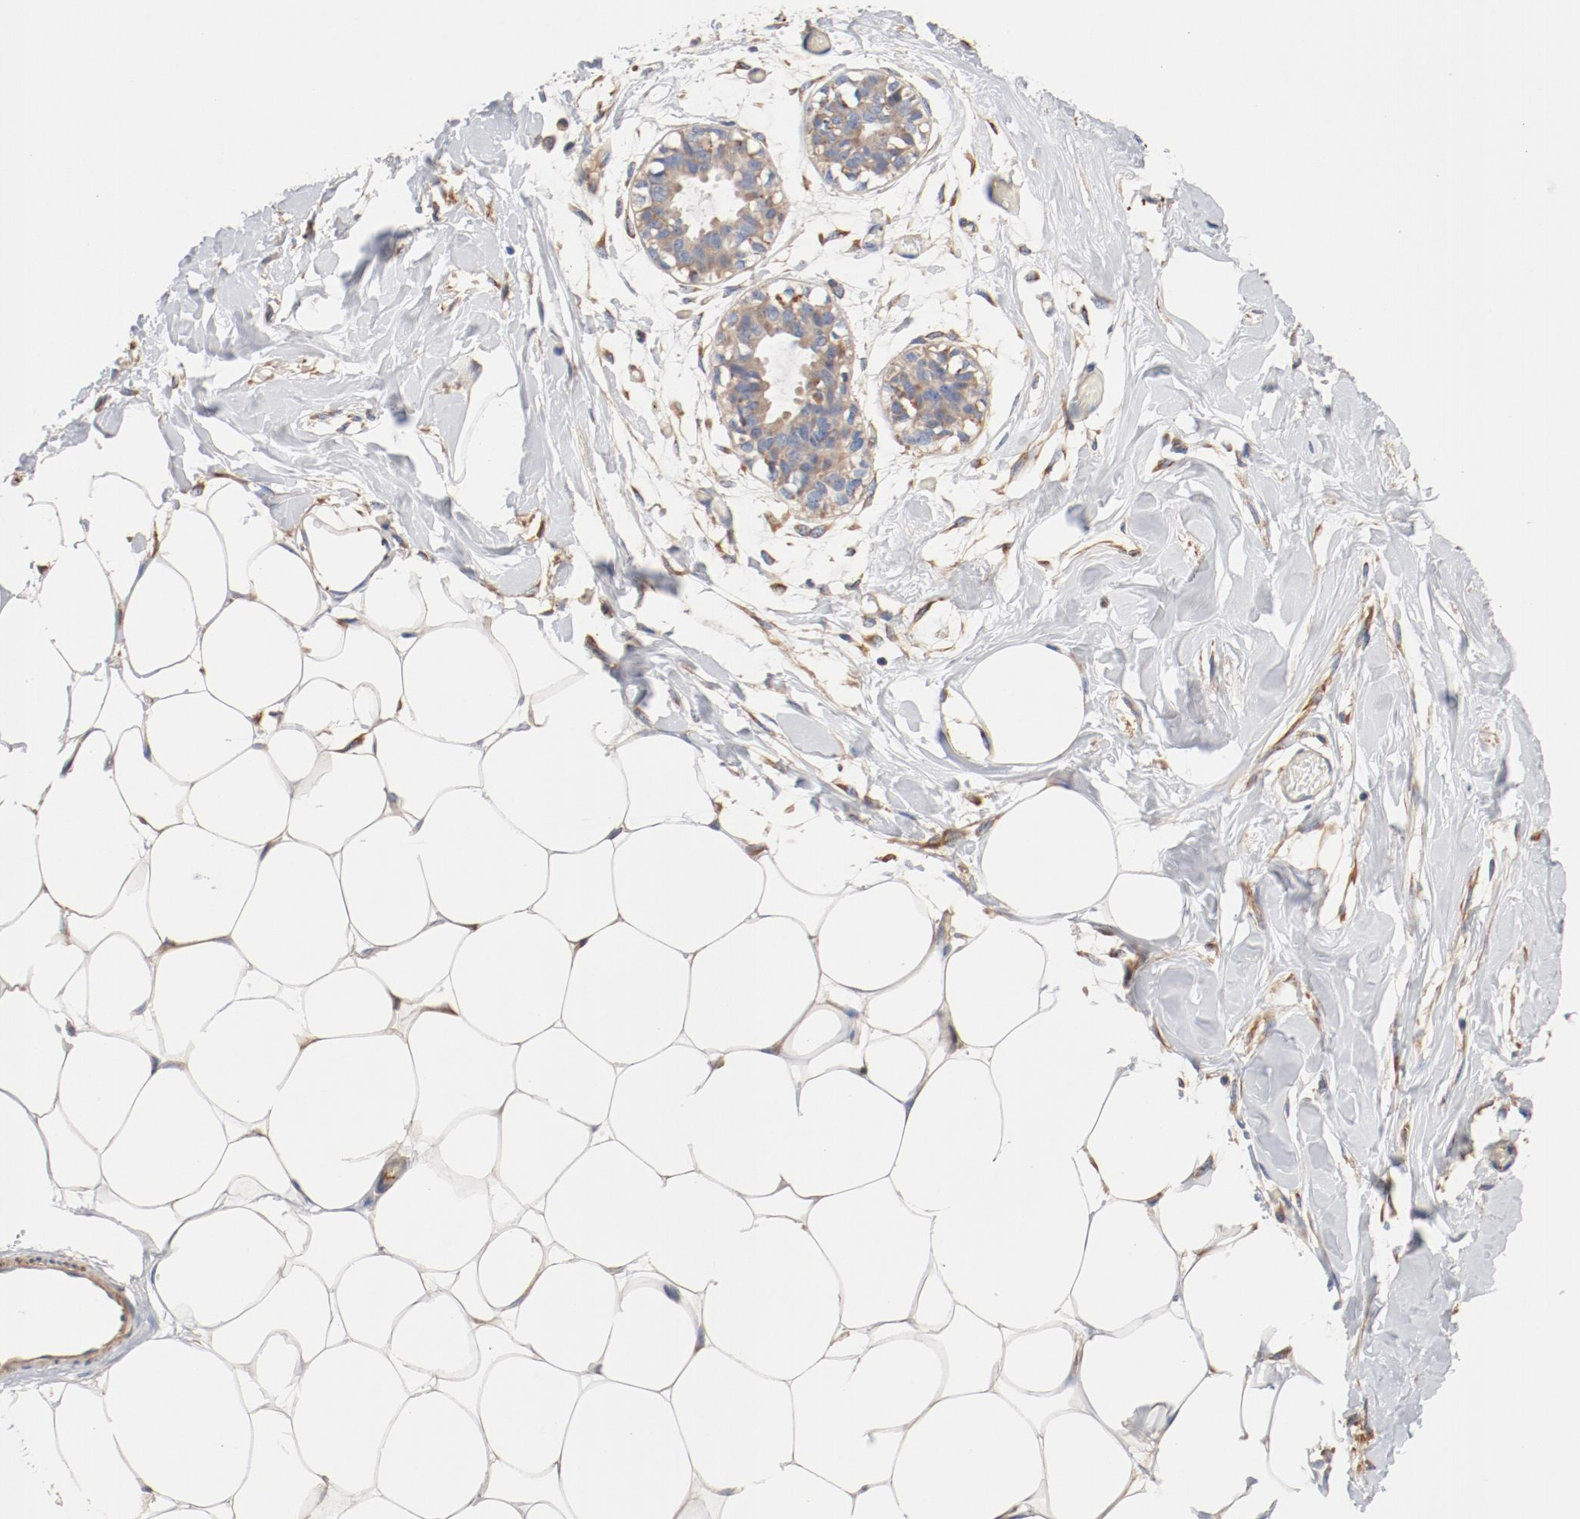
{"staining": {"intensity": "weak", "quantity": "25%-75%", "location": "cytoplasmic/membranous"}, "tissue": "breast", "cell_type": "Adipocytes", "image_type": "normal", "snomed": [{"axis": "morphology", "description": "Normal tissue, NOS"}, {"axis": "topography", "description": "Breast"}, {"axis": "topography", "description": "Adipose tissue"}], "caption": "Immunohistochemical staining of unremarkable human breast demonstrates 25%-75% levels of weak cytoplasmic/membranous protein positivity in approximately 25%-75% of adipocytes. (DAB = brown stain, brightfield microscopy at high magnification).", "gene": "ILK", "patient": {"sex": "female", "age": 25}}